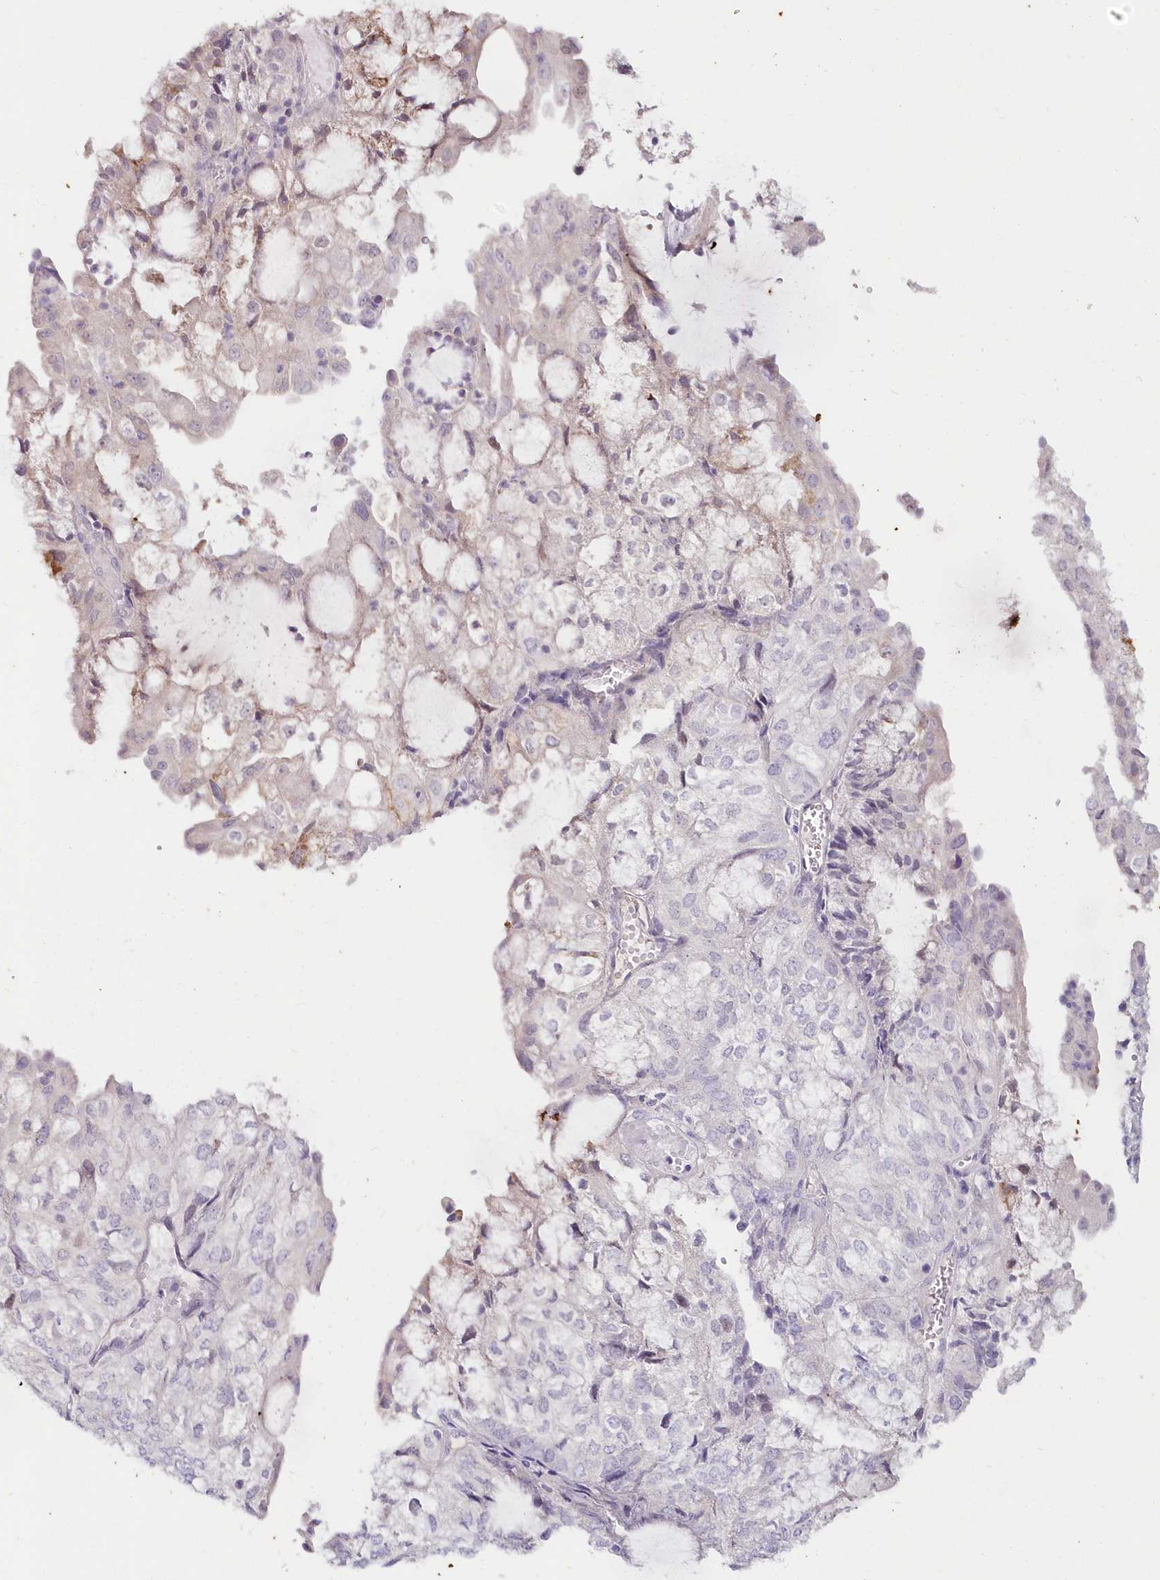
{"staining": {"intensity": "negative", "quantity": "none", "location": "none"}, "tissue": "endometrial cancer", "cell_type": "Tumor cells", "image_type": "cancer", "snomed": [{"axis": "morphology", "description": "Adenocarcinoma, NOS"}, {"axis": "topography", "description": "Endometrium"}], "caption": "High magnification brightfield microscopy of endometrial cancer stained with DAB (brown) and counterstained with hematoxylin (blue): tumor cells show no significant expression.", "gene": "SNED1", "patient": {"sex": "female", "age": 81}}